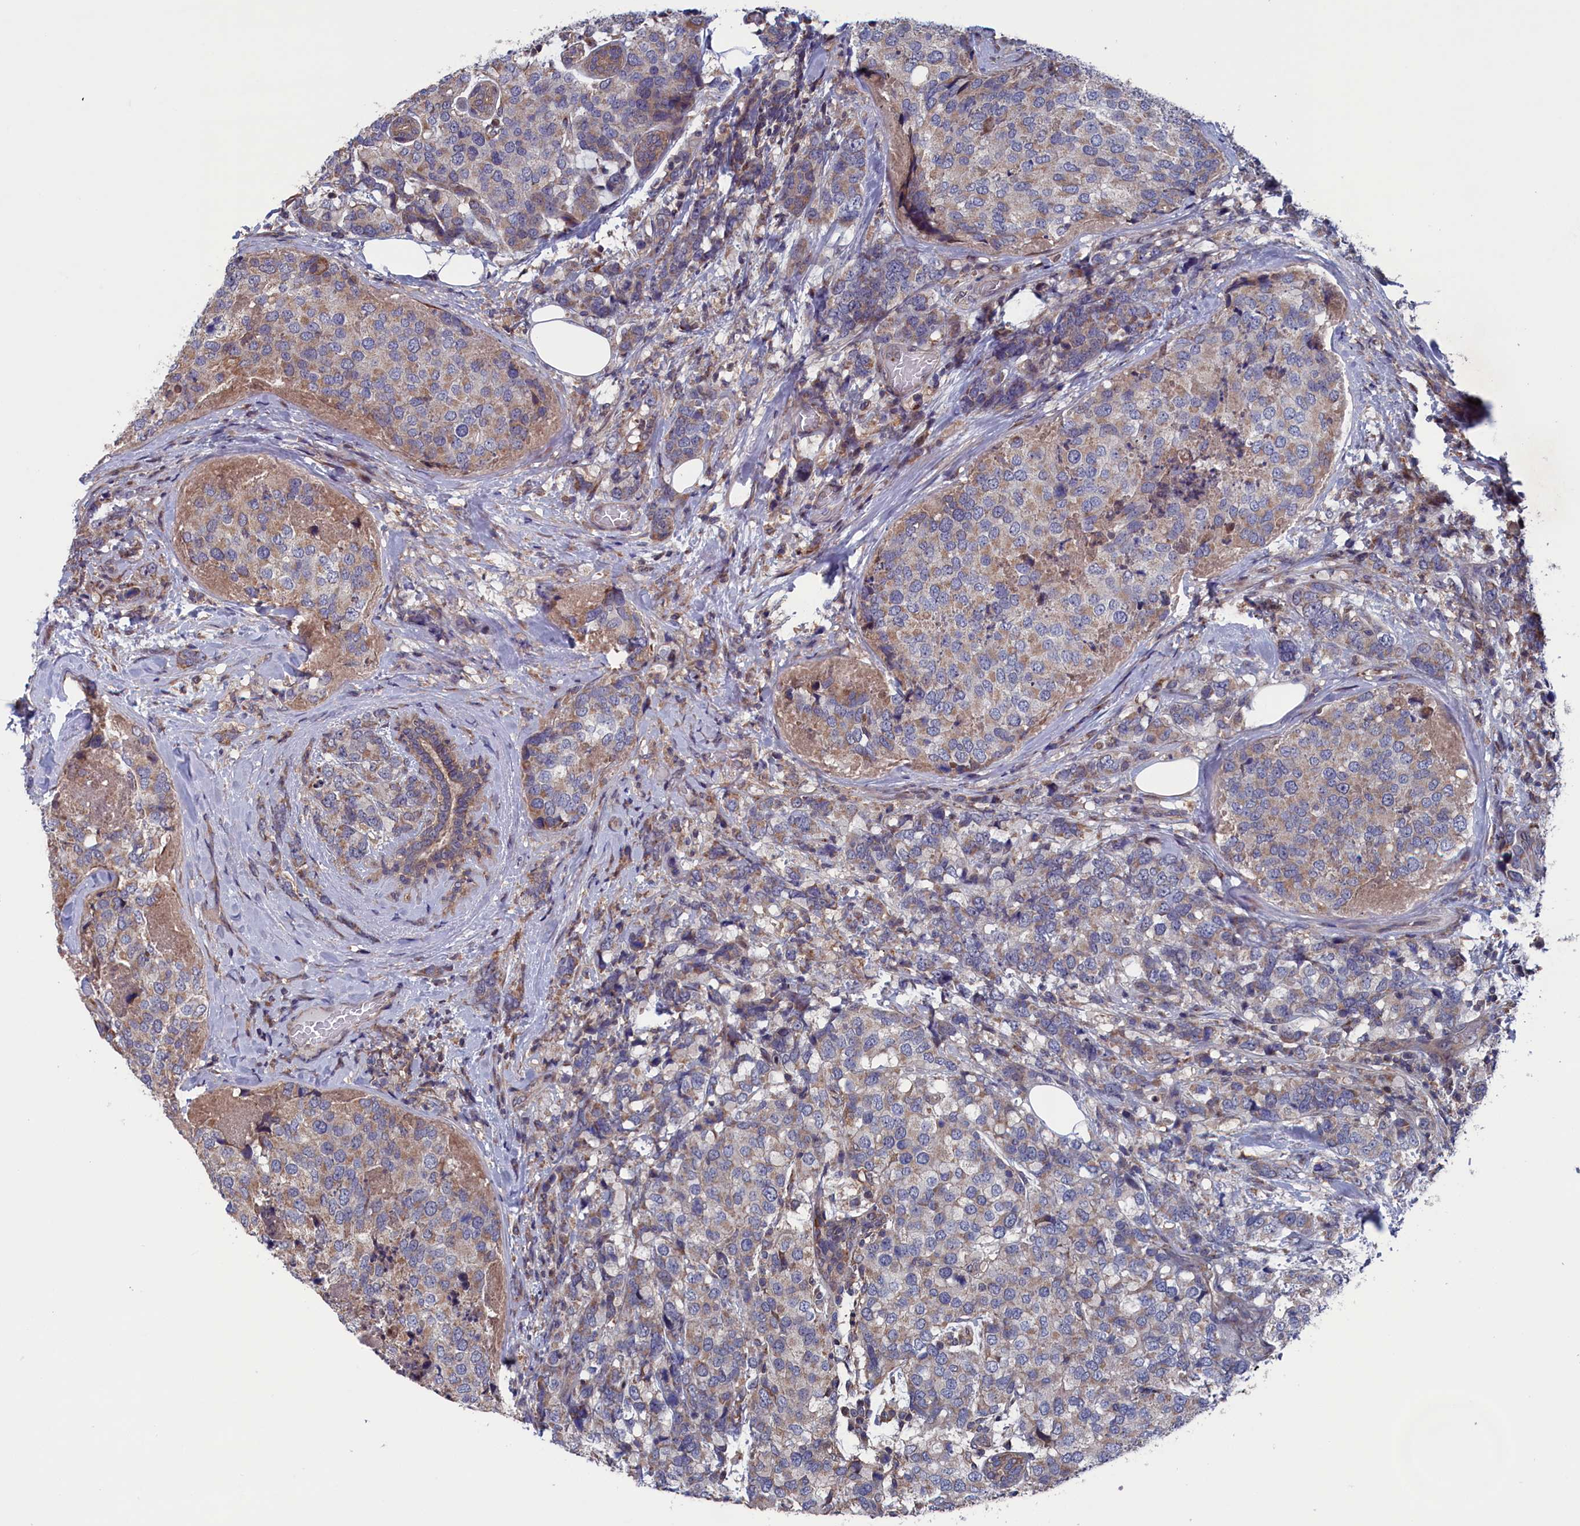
{"staining": {"intensity": "weak", "quantity": "25%-75%", "location": "cytoplasmic/membranous"}, "tissue": "breast cancer", "cell_type": "Tumor cells", "image_type": "cancer", "snomed": [{"axis": "morphology", "description": "Lobular carcinoma"}, {"axis": "topography", "description": "Breast"}], "caption": "Immunohistochemistry image of breast cancer stained for a protein (brown), which displays low levels of weak cytoplasmic/membranous positivity in approximately 25%-75% of tumor cells.", "gene": "SPATA13", "patient": {"sex": "female", "age": 59}}